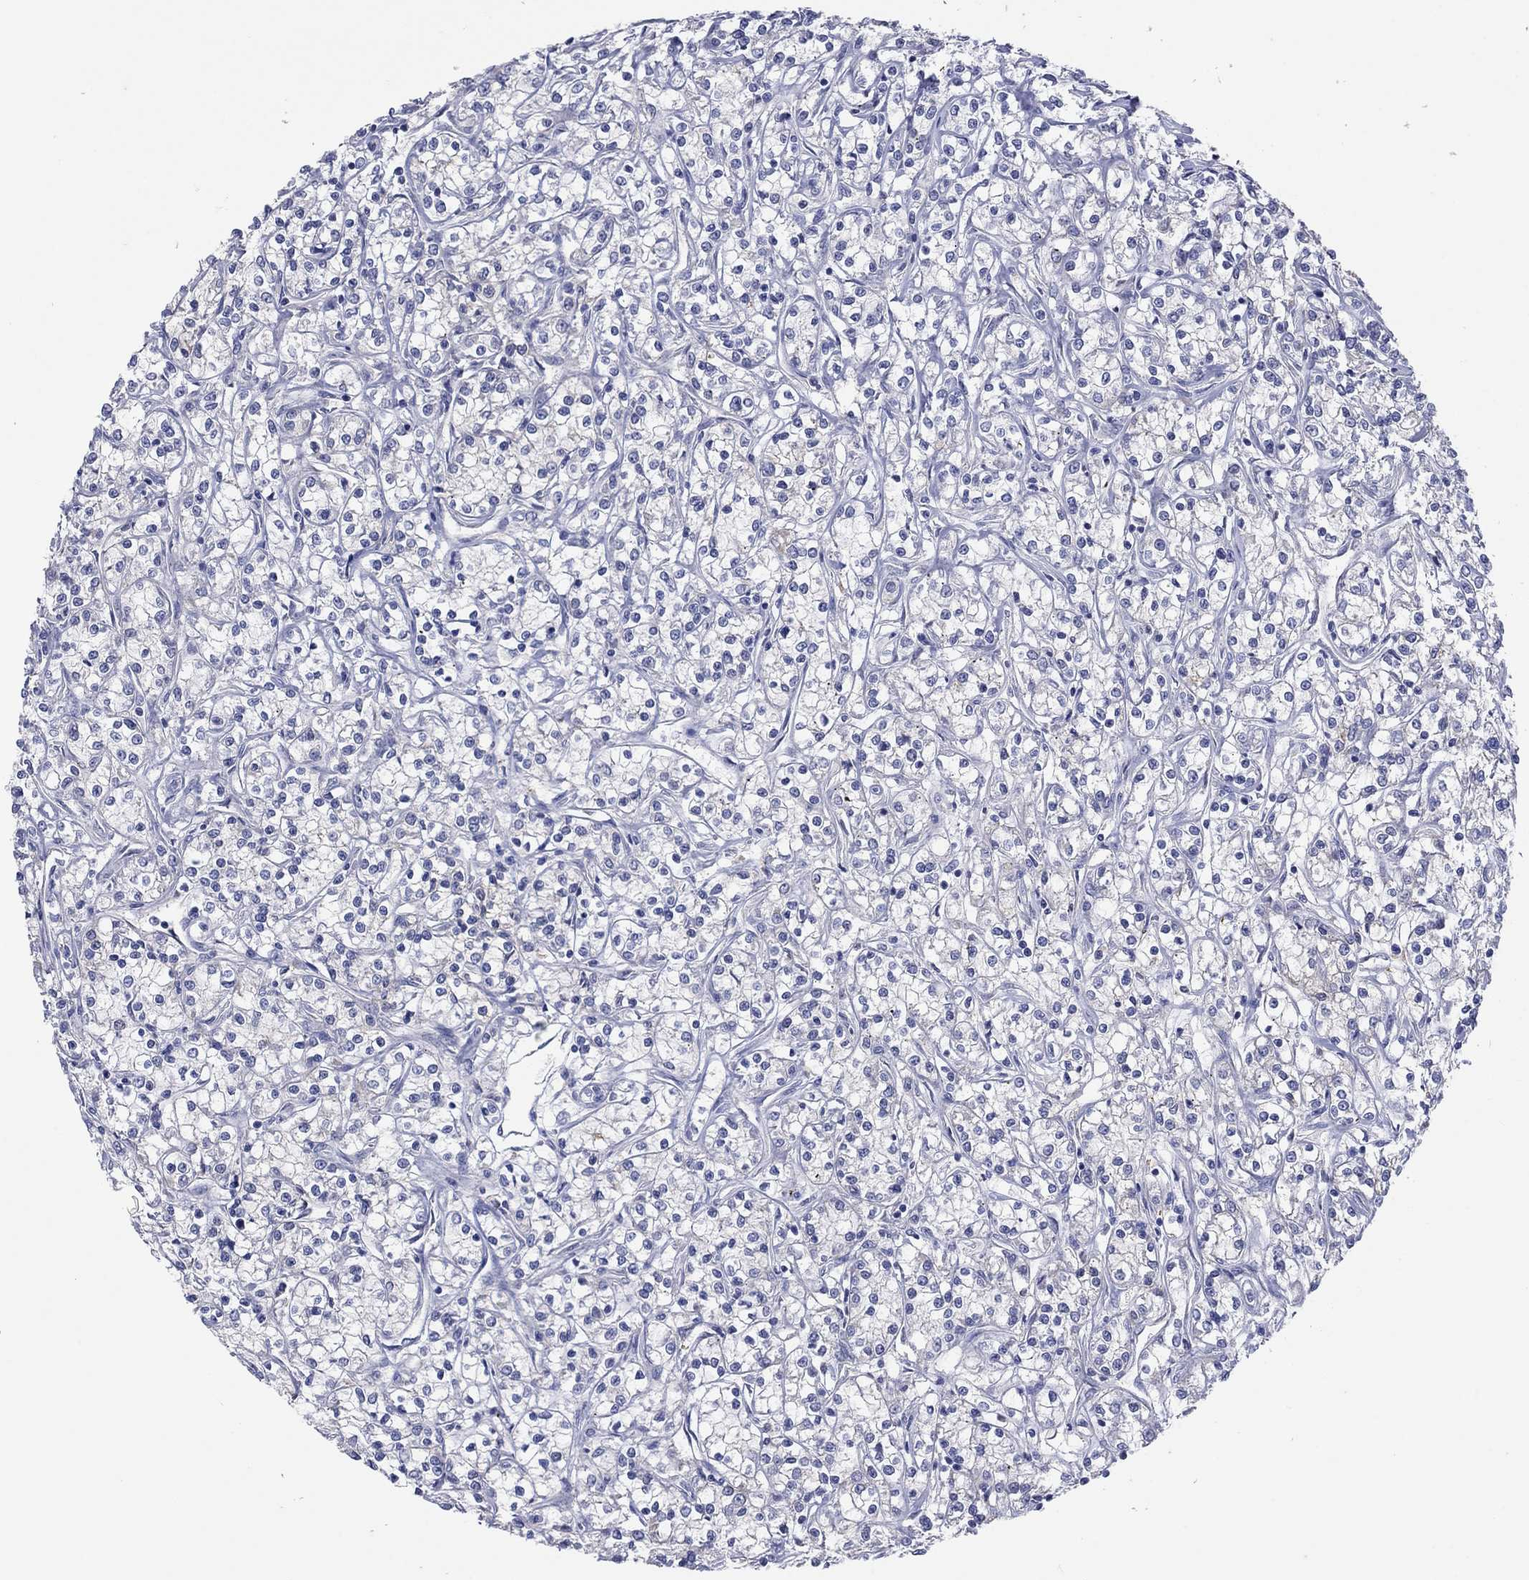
{"staining": {"intensity": "negative", "quantity": "none", "location": "none"}, "tissue": "renal cancer", "cell_type": "Tumor cells", "image_type": "cancer", "snomed": [{"axis": "morphology", "description": "Adenocarcinoma, NOS"}, {"axis": "topography", "description": "Kidney"}], "caption": "Renal cancer (adenocarcinoma) was stained to show a protein in brown. There is no significant positivity in tumor cells.", "gene": "PLCL2", "patient": {"sex": "female", "age": 59}}